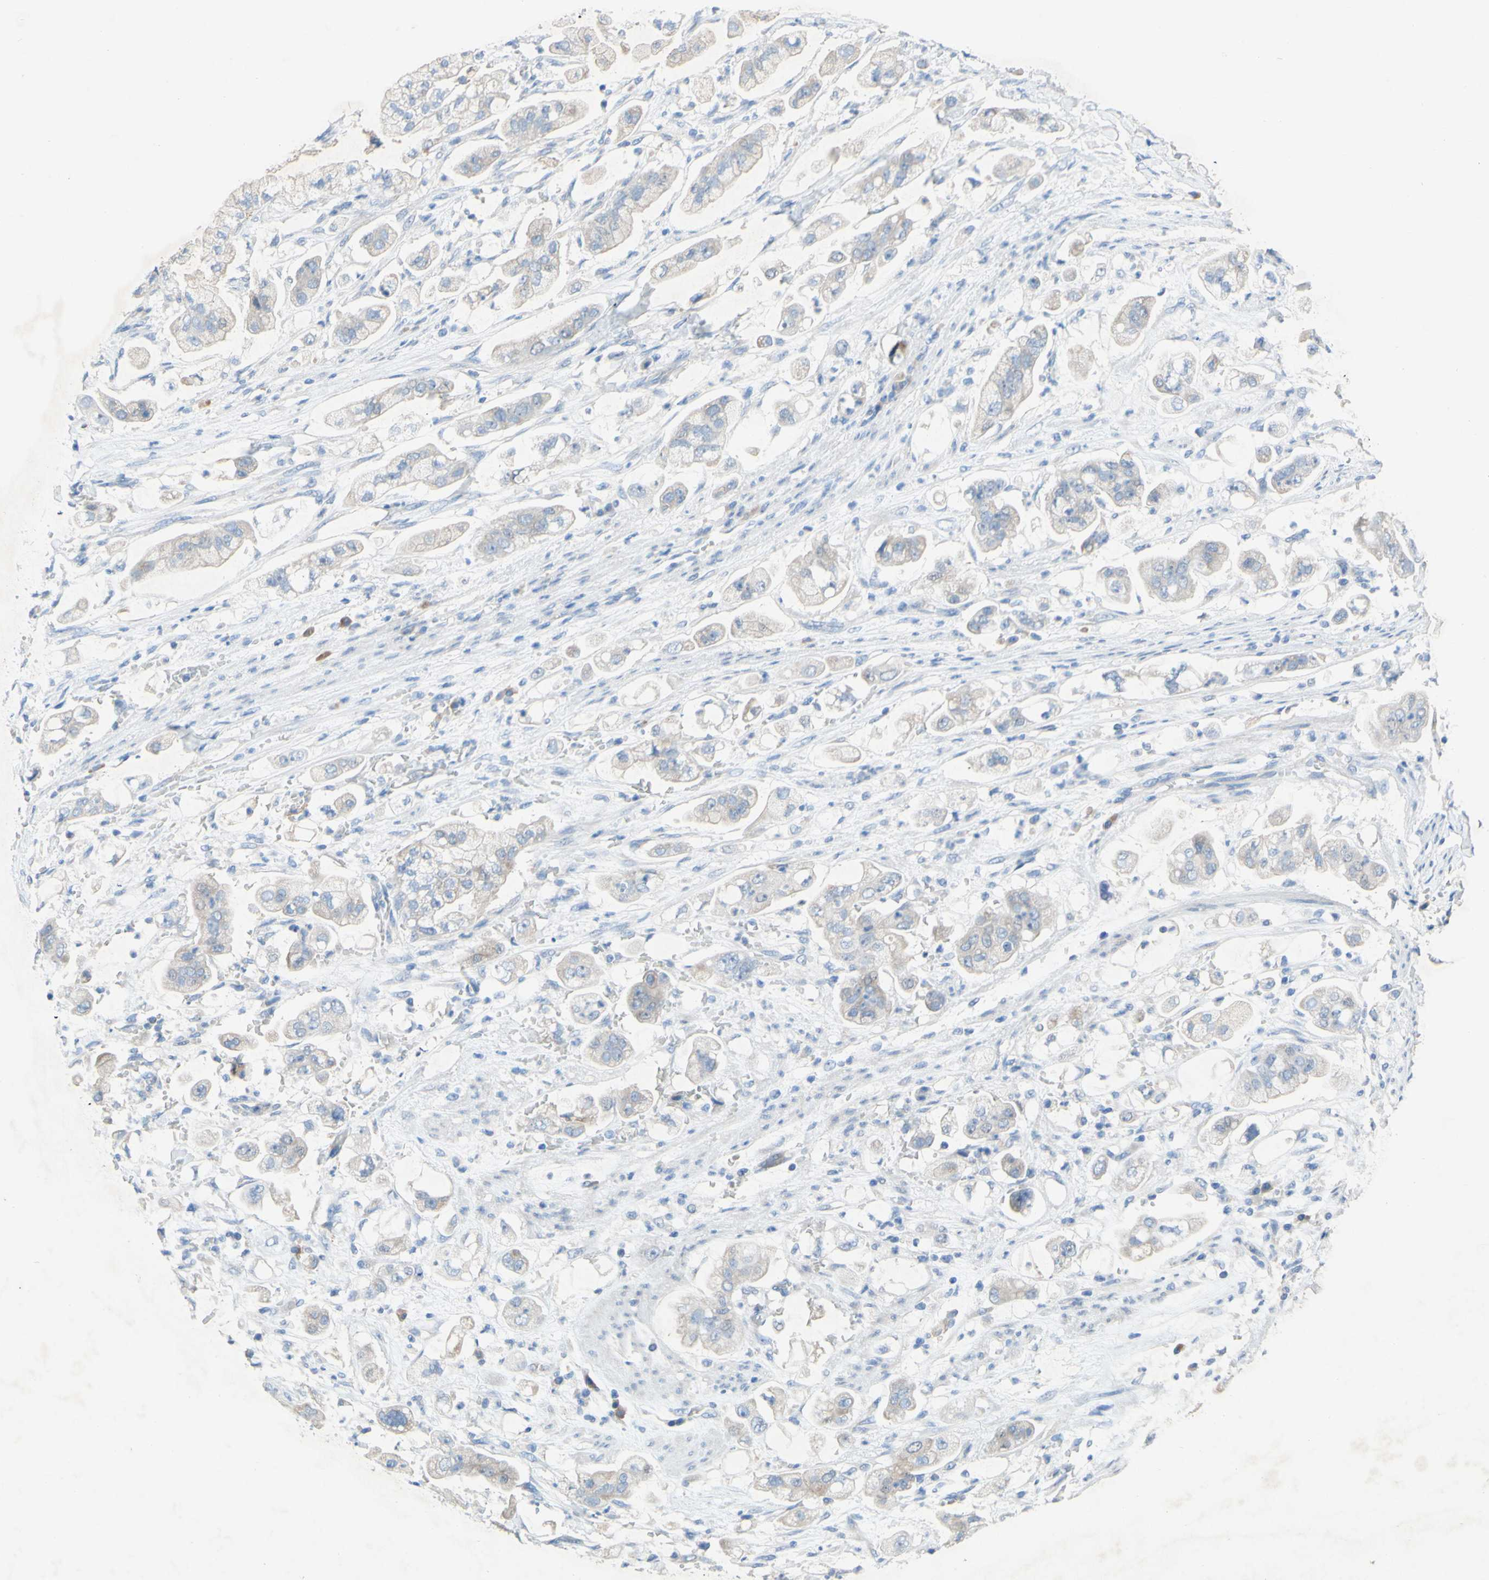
{"staining": {"intensity": "negative", "quantity": "none", "location": "none"}, "tissue": "stomach cancer", "cell_type": "Tumor cells", "image_type": "cancer", "snomed": [{"axis": "morphology", "description": "Adenocarcinoma, NOS"}, {"axis": "topography", "description": "Stomach"}], "caption": "The image exhibits no significant expression in tumor cells of stomach cancer (adenocarcinoma).", "gene": "ACADL", "patient": {"sex": "male", "age": 62}}